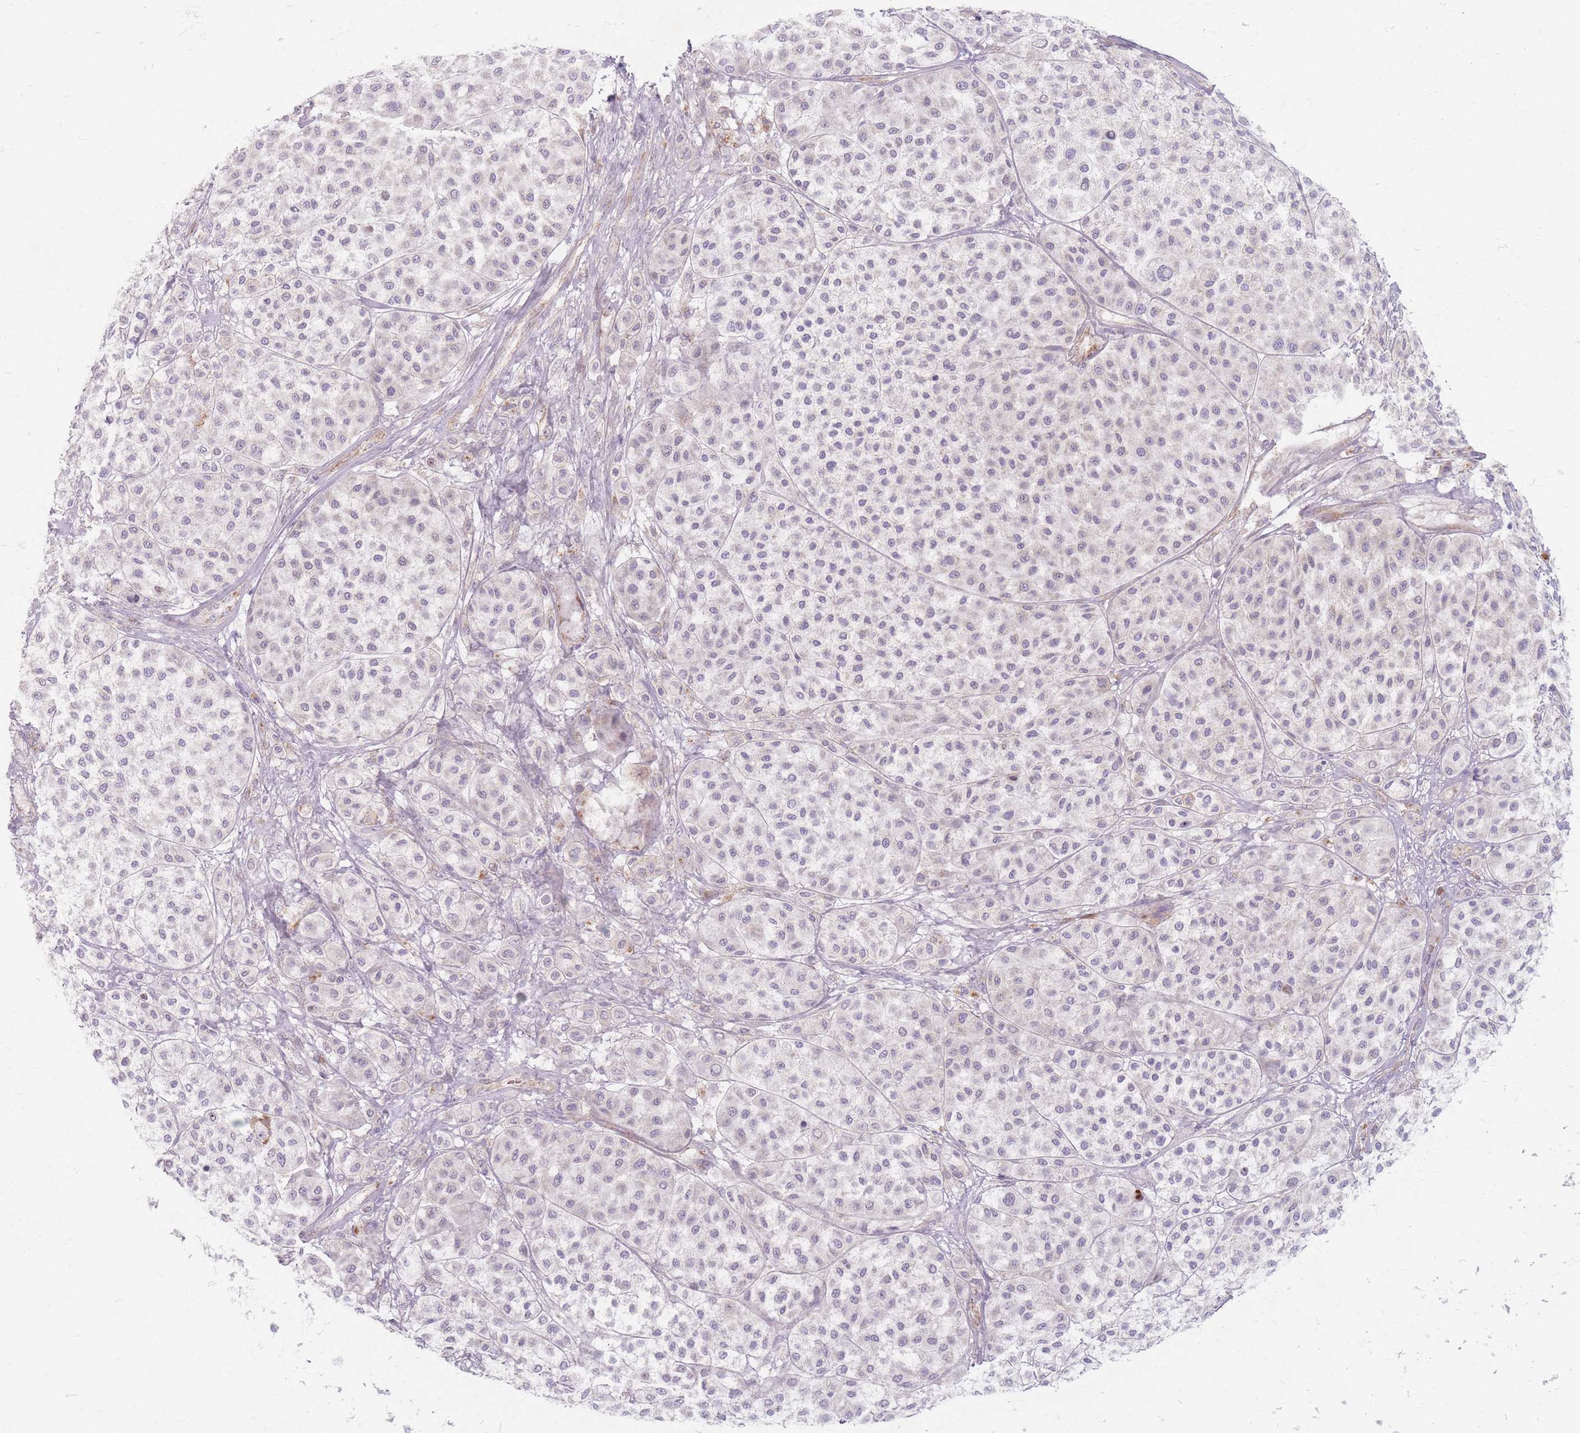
{"staining": {"intensity": "negative", "quantity": "none", "location": "none"}, "tissue": "melanoma", "cell_type": "Tumor cells", "image_type": "cancer", "snomed": [{"axis": "morphology", "description": "Malignant melanoma, Metastatic site"}, {"axis": "topography", "description": "Smooth muscle"}], "caption": "Tumor cells are negative for brown protein staining in melanoma.", "gene": "CHCHD7", "patient": {"sex": "male", "age": 41}}